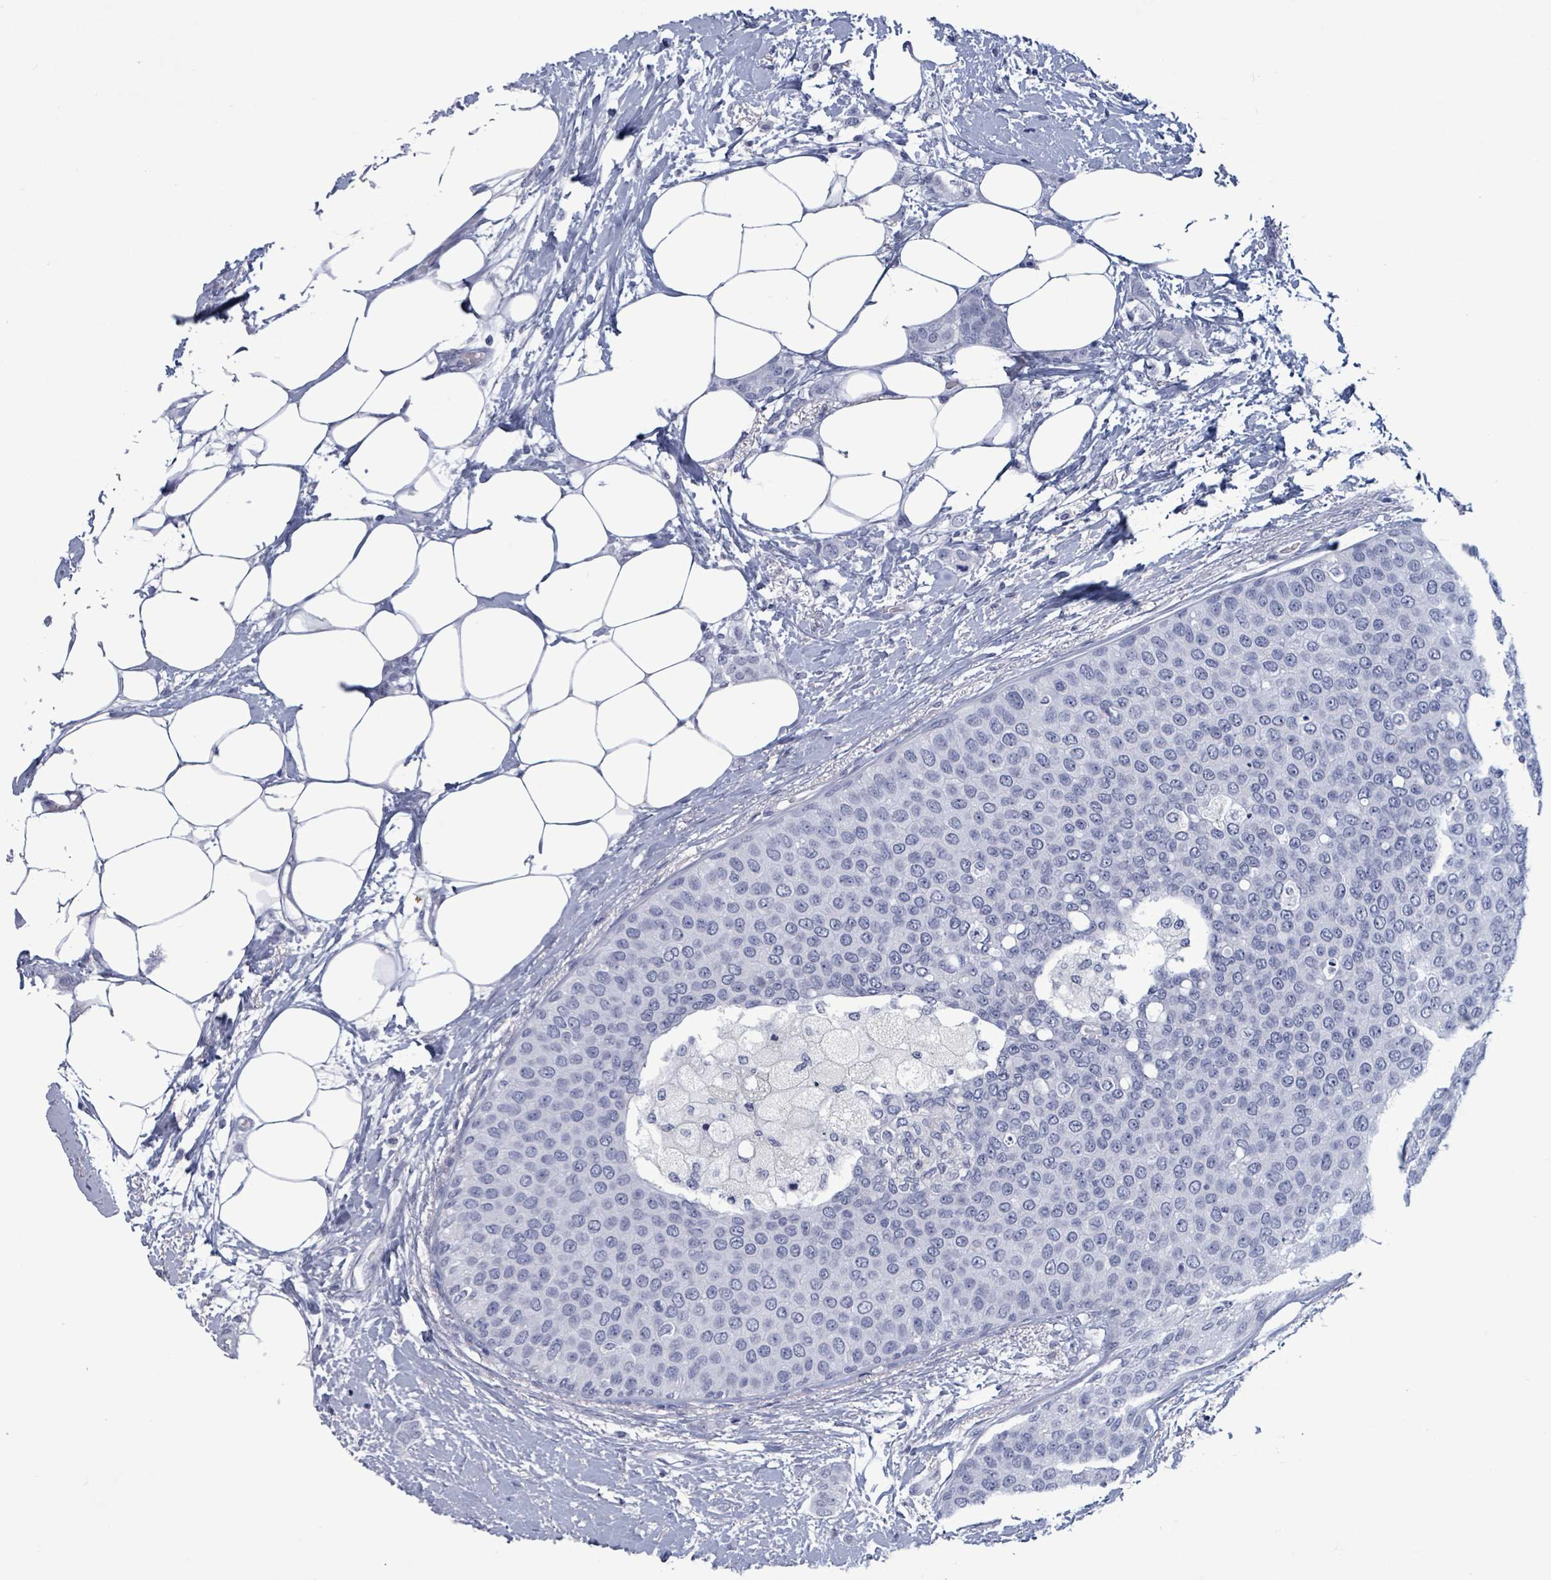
{"staining": {"intensity": "negative", "quantity": "none", "location": "none"}, "tissue": "breast cancer", "cell_type": "Tumor cells", "image_type": "cancer", "snomed": [{"axis": "morphology", "description": "Duct carcinoma"}, {"axis": "topography", "description": "Breast"}], "caption": "This is a histopathology image of immunohistochemistry staining of invasive ductal carcinoma (breast), which shows no expression in tumor cells.", "gene": "NKX2-1", "patient": {"sex": "female", "age": 72}}